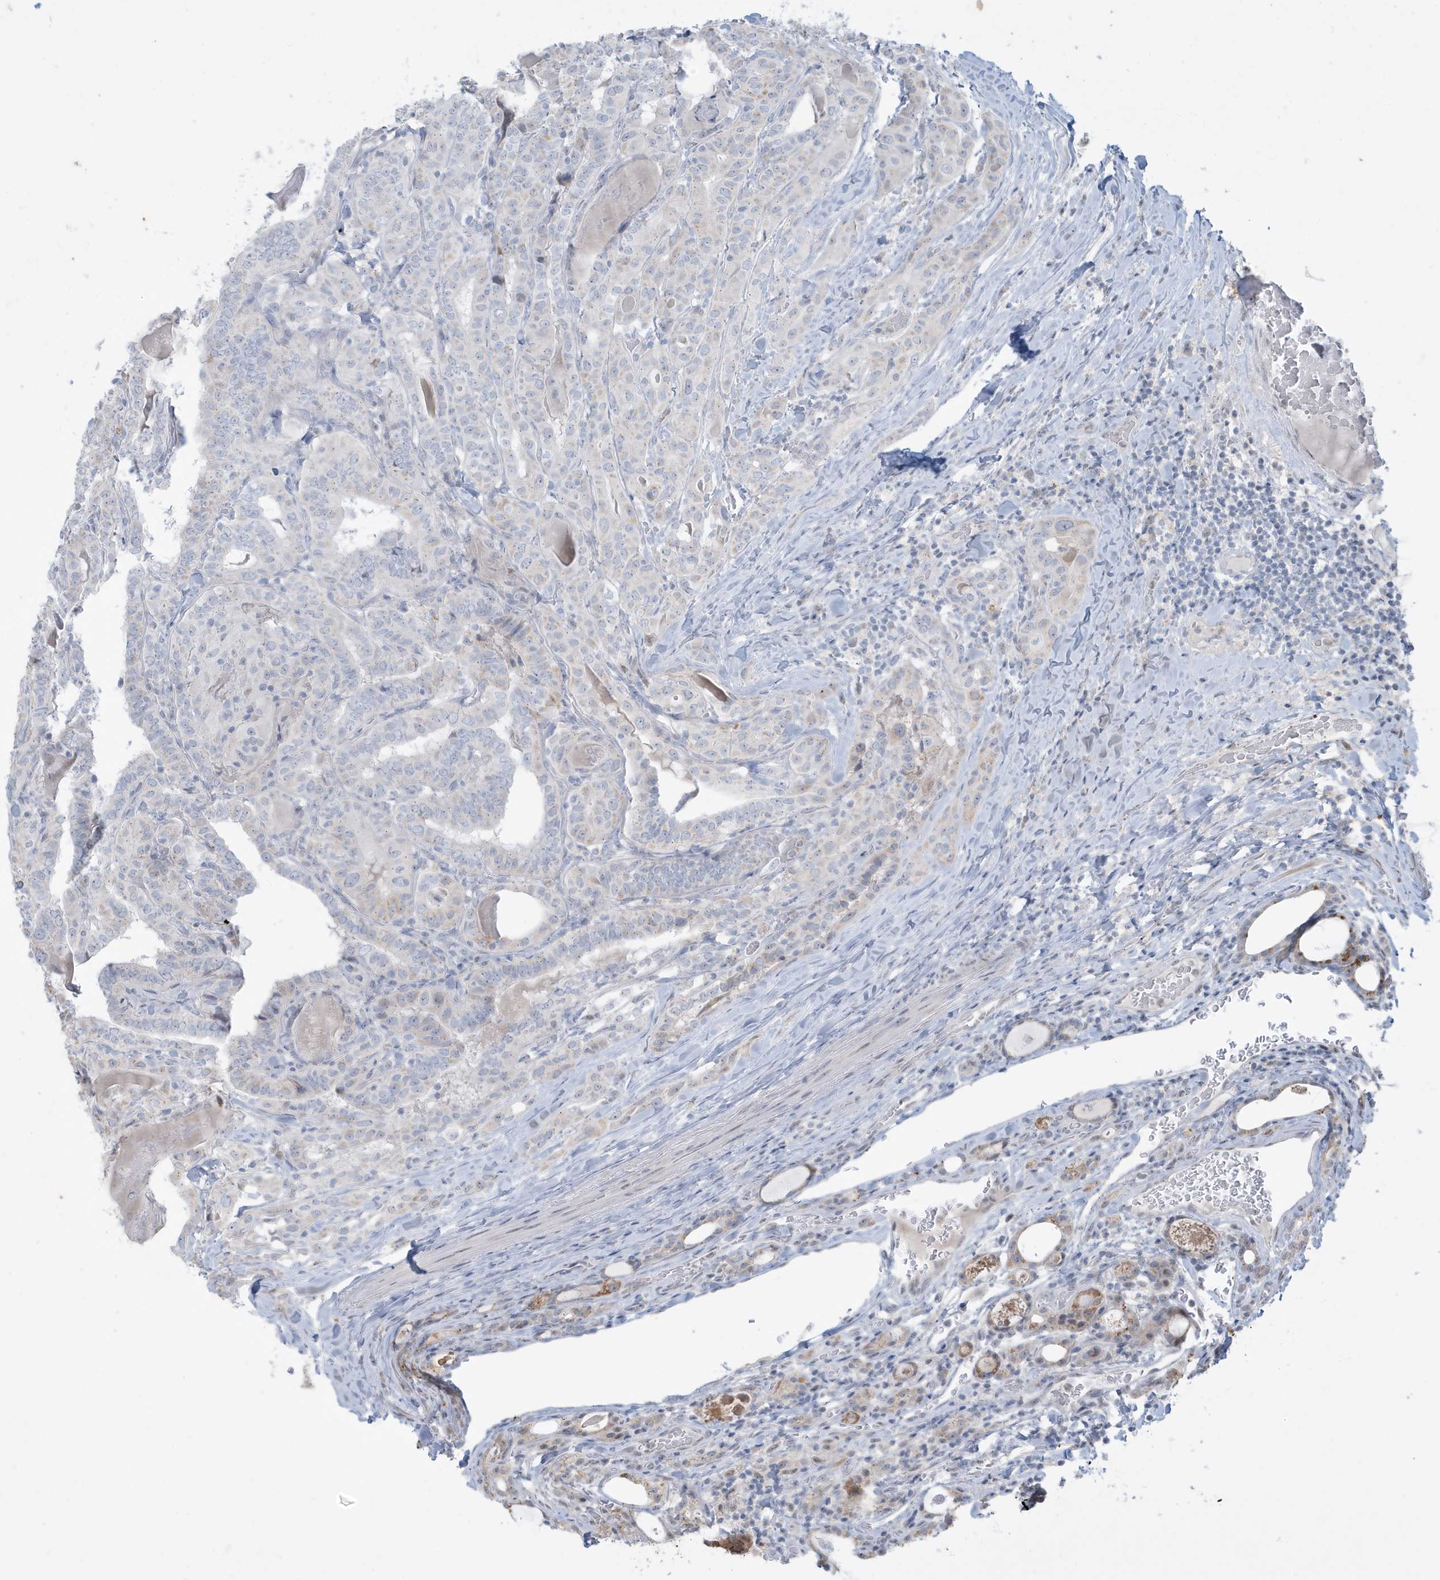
{"staining": {"intensity": "negative", "quantity": "none", "location": "none"}, "tissue": "thyroid cancer", "cell_type": "Tumor cells", "image_type": "cancer", "snomed": [{"axis": "morphology", "description": "Papillary adenocarcinoma, NOS"}, {"axis": "topography", "description": "Thyroid gland"}], "caption": "Micrograph shows no significant protein positivity in tumor cells of thyroid cancer (papillary adenocarcinoma).", "gene": "FNDC1", "patient": {"sex": "female", "age": 72}}